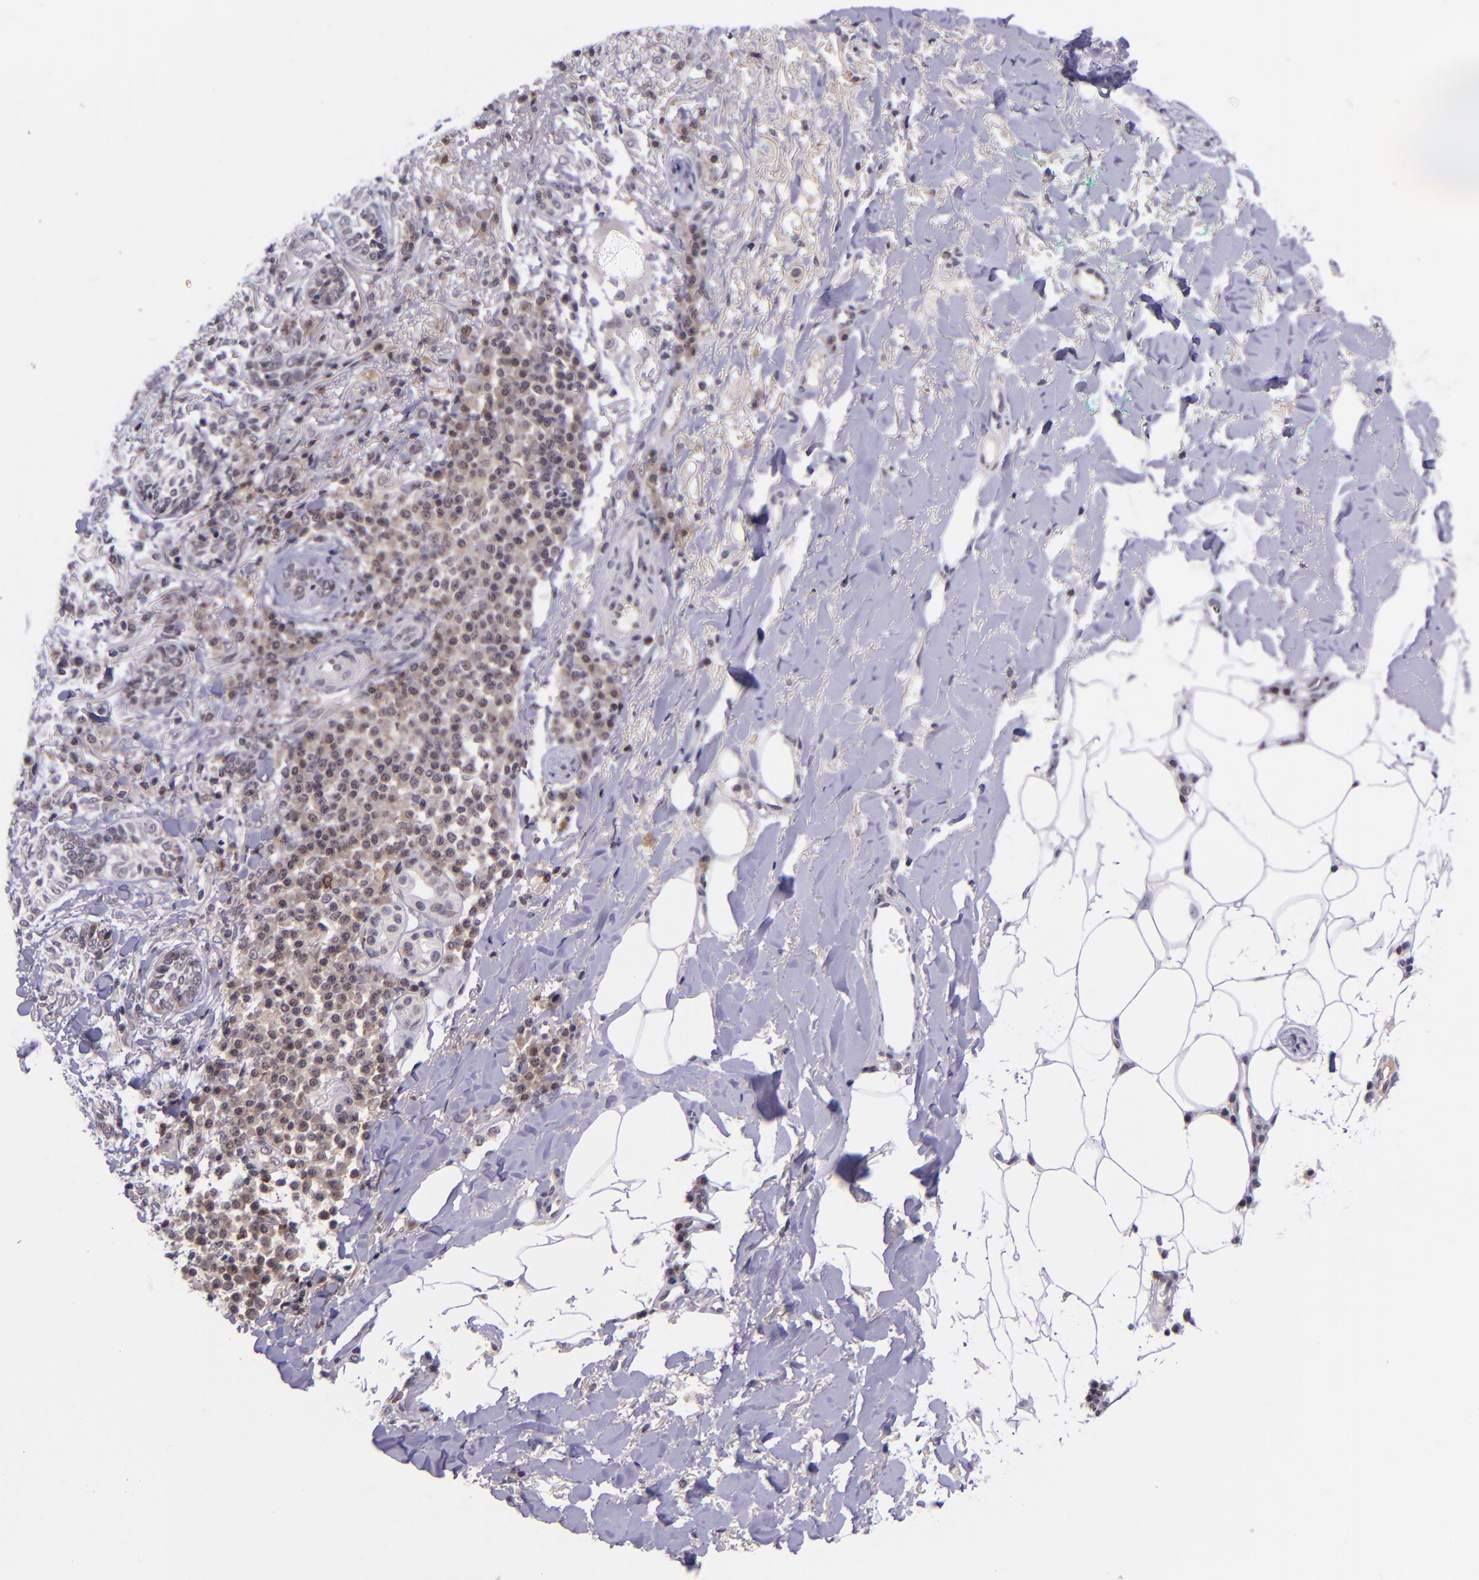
{"staining": {"intensity": "negative", "quantity": "none", "location": "none"}, "tissue": "skin cancer", "cell_type": "Tumor cells", "image_type": "cancer", "snomed": [{"axis": "morphology", "description": "Basal cell carcinoma"}, {"axis": "topography", "description": "Skin"}], "caption": "Tumor cells are negative for brown protein staining in skin basal cell carcinoma.", "gene": "SELL", "patient": {"sex": "female", "age": 89}}